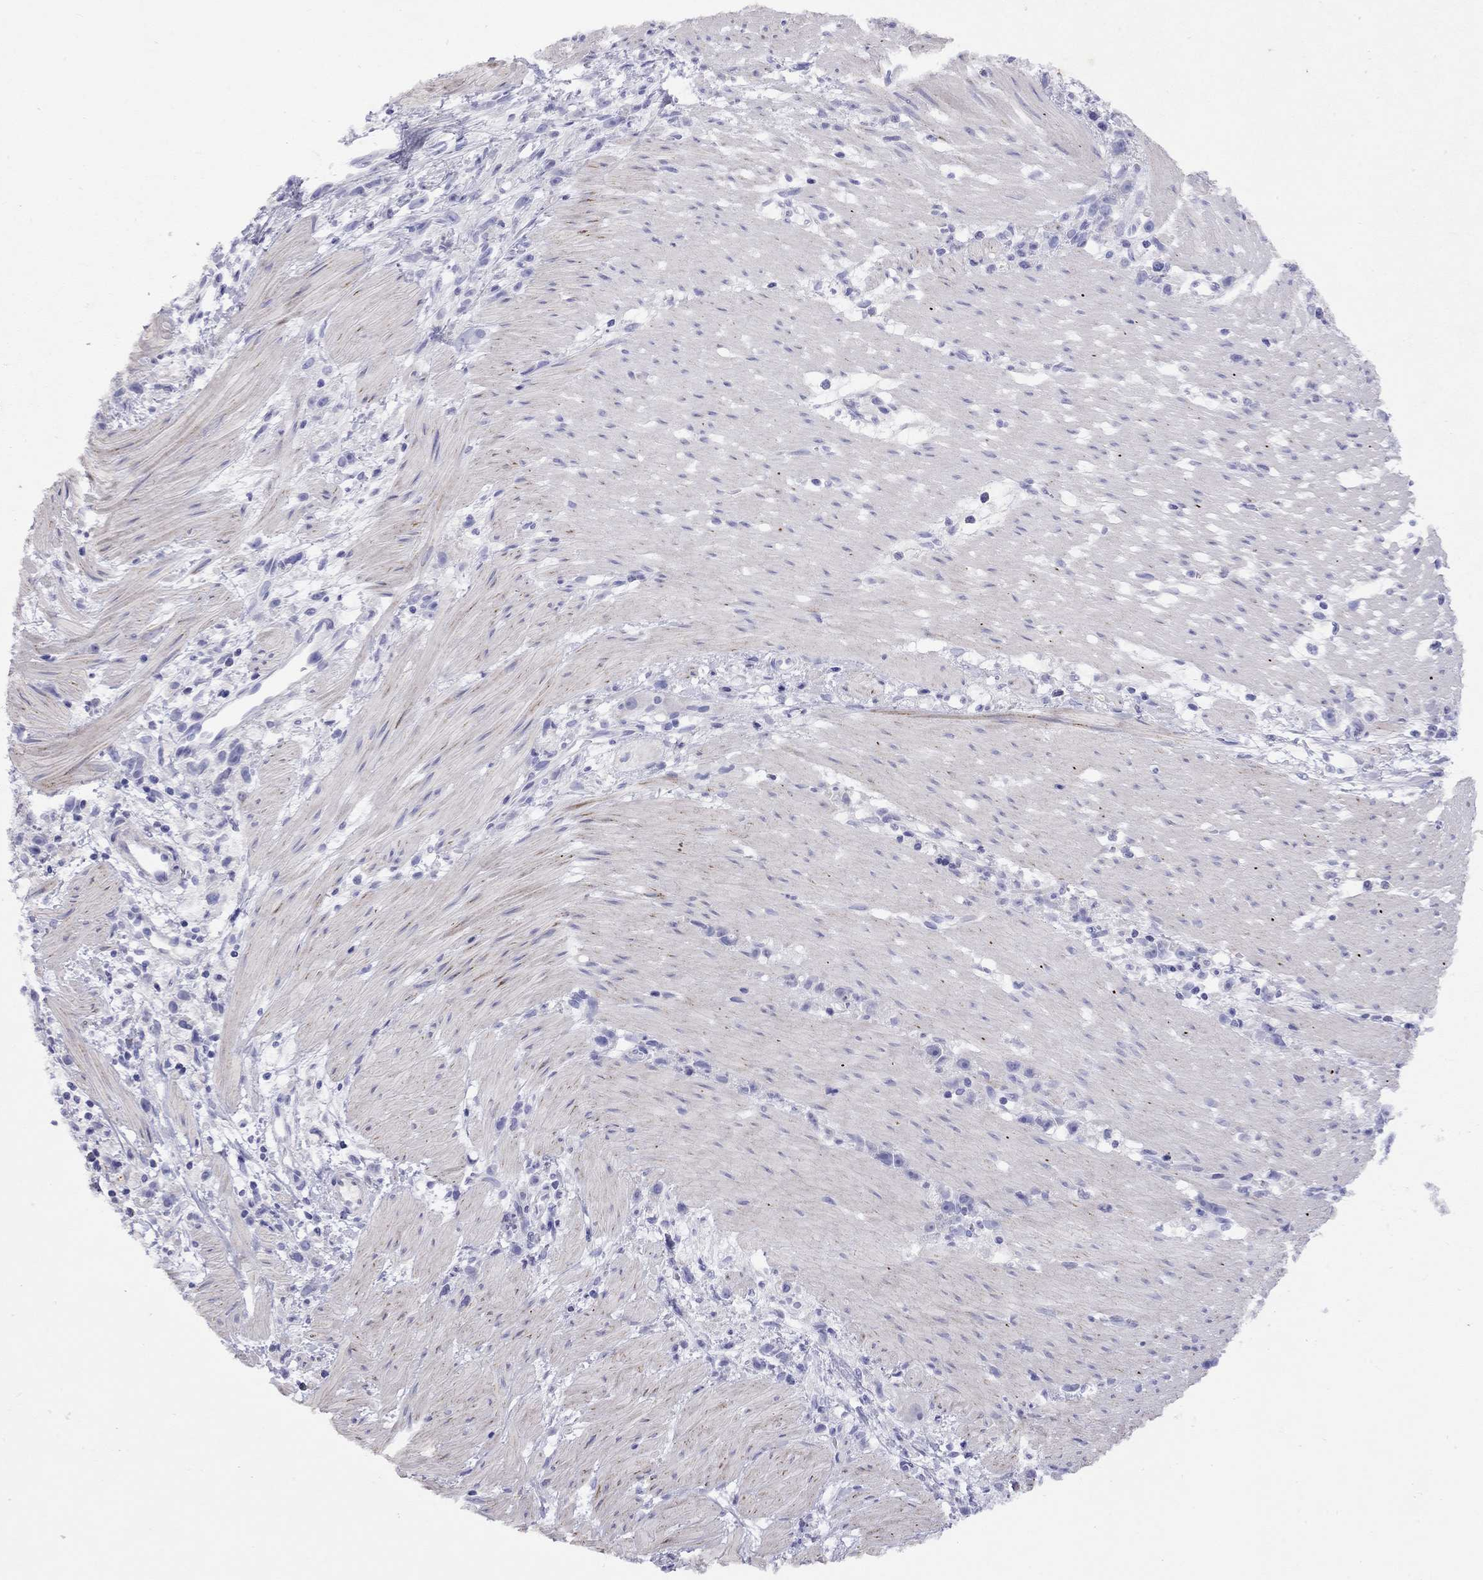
{"staining": {"intensity": "negative", "quantity": "none", "location": "none"}, "tissue": "stomach cancer", "cell_type": "Tumor cells", "image_type": "cancer", "snomed": [{"axis": "morphology", "description": "Adenocarcinoma, NOS"}, {"axis": "topography", "description": "Stomach"}], "caption": "Protein analysis of stomach cancer exhibits no significant staining in tumor cells.", "gene": "GNAT3", "patient": {"sex": "female", "age": 59}}